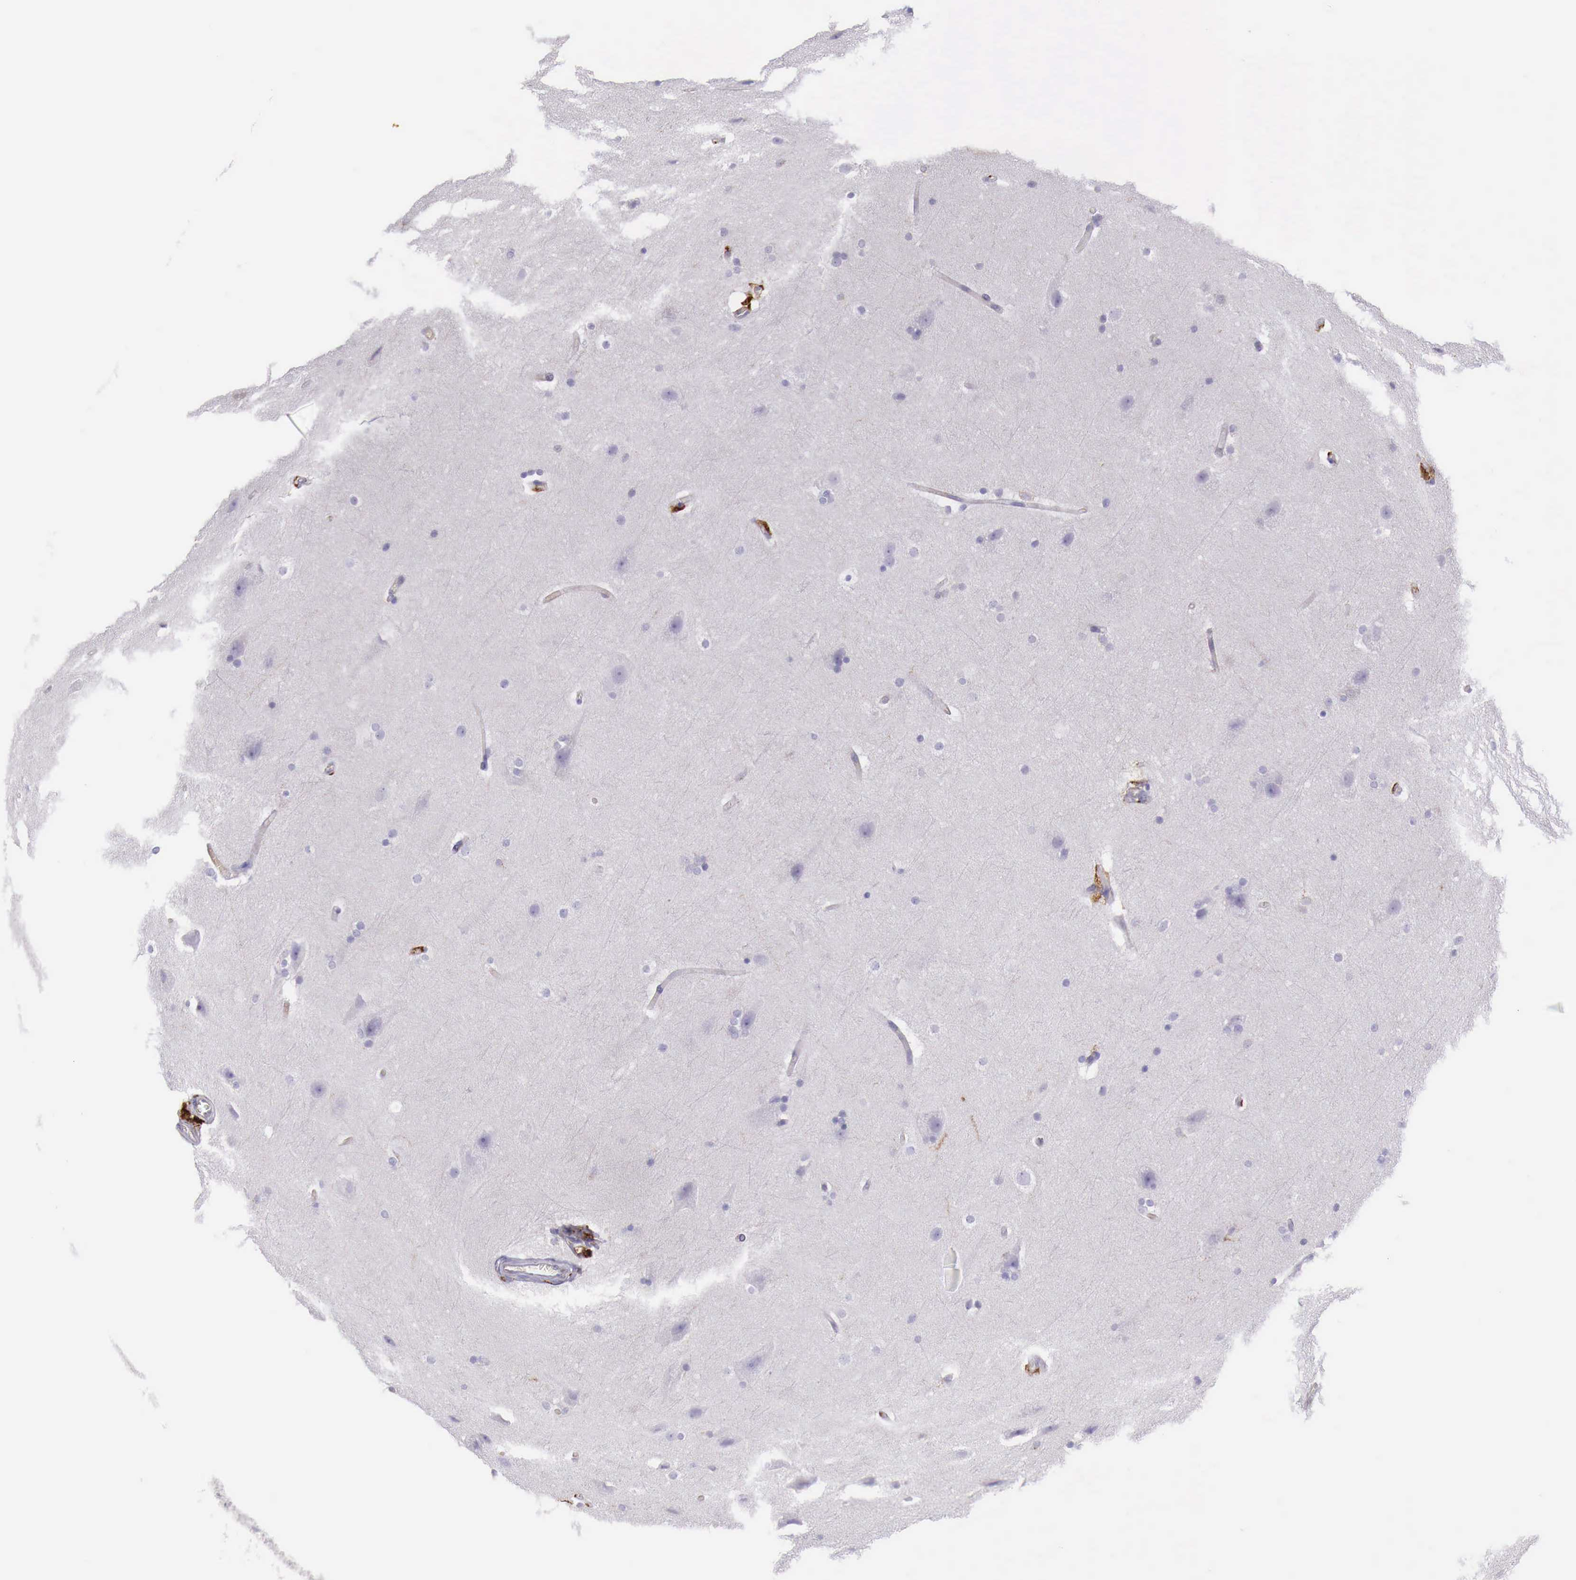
{"staining": {"intensity": "negative", "quantity": "none", "location": "none"}, "tissue": "cerebral cortex", "cell_type": "Endothelial cells", "image_type": "normal", "snomed": [{"axis": "morphology", "description": "Normal tissue, NOS"}, {"axis": "topography", "description": "Cerebral cortex"}, {"axis": "topography", "description": "Hippocampus"}], "caption": "IHC photomicrograph of unremarkable cerebral cortex stained for a protein (brown), which exhibits no expression in endothelial cells.", "gene": "MSR1", "patient": {"sex": "female", "age": 19}}